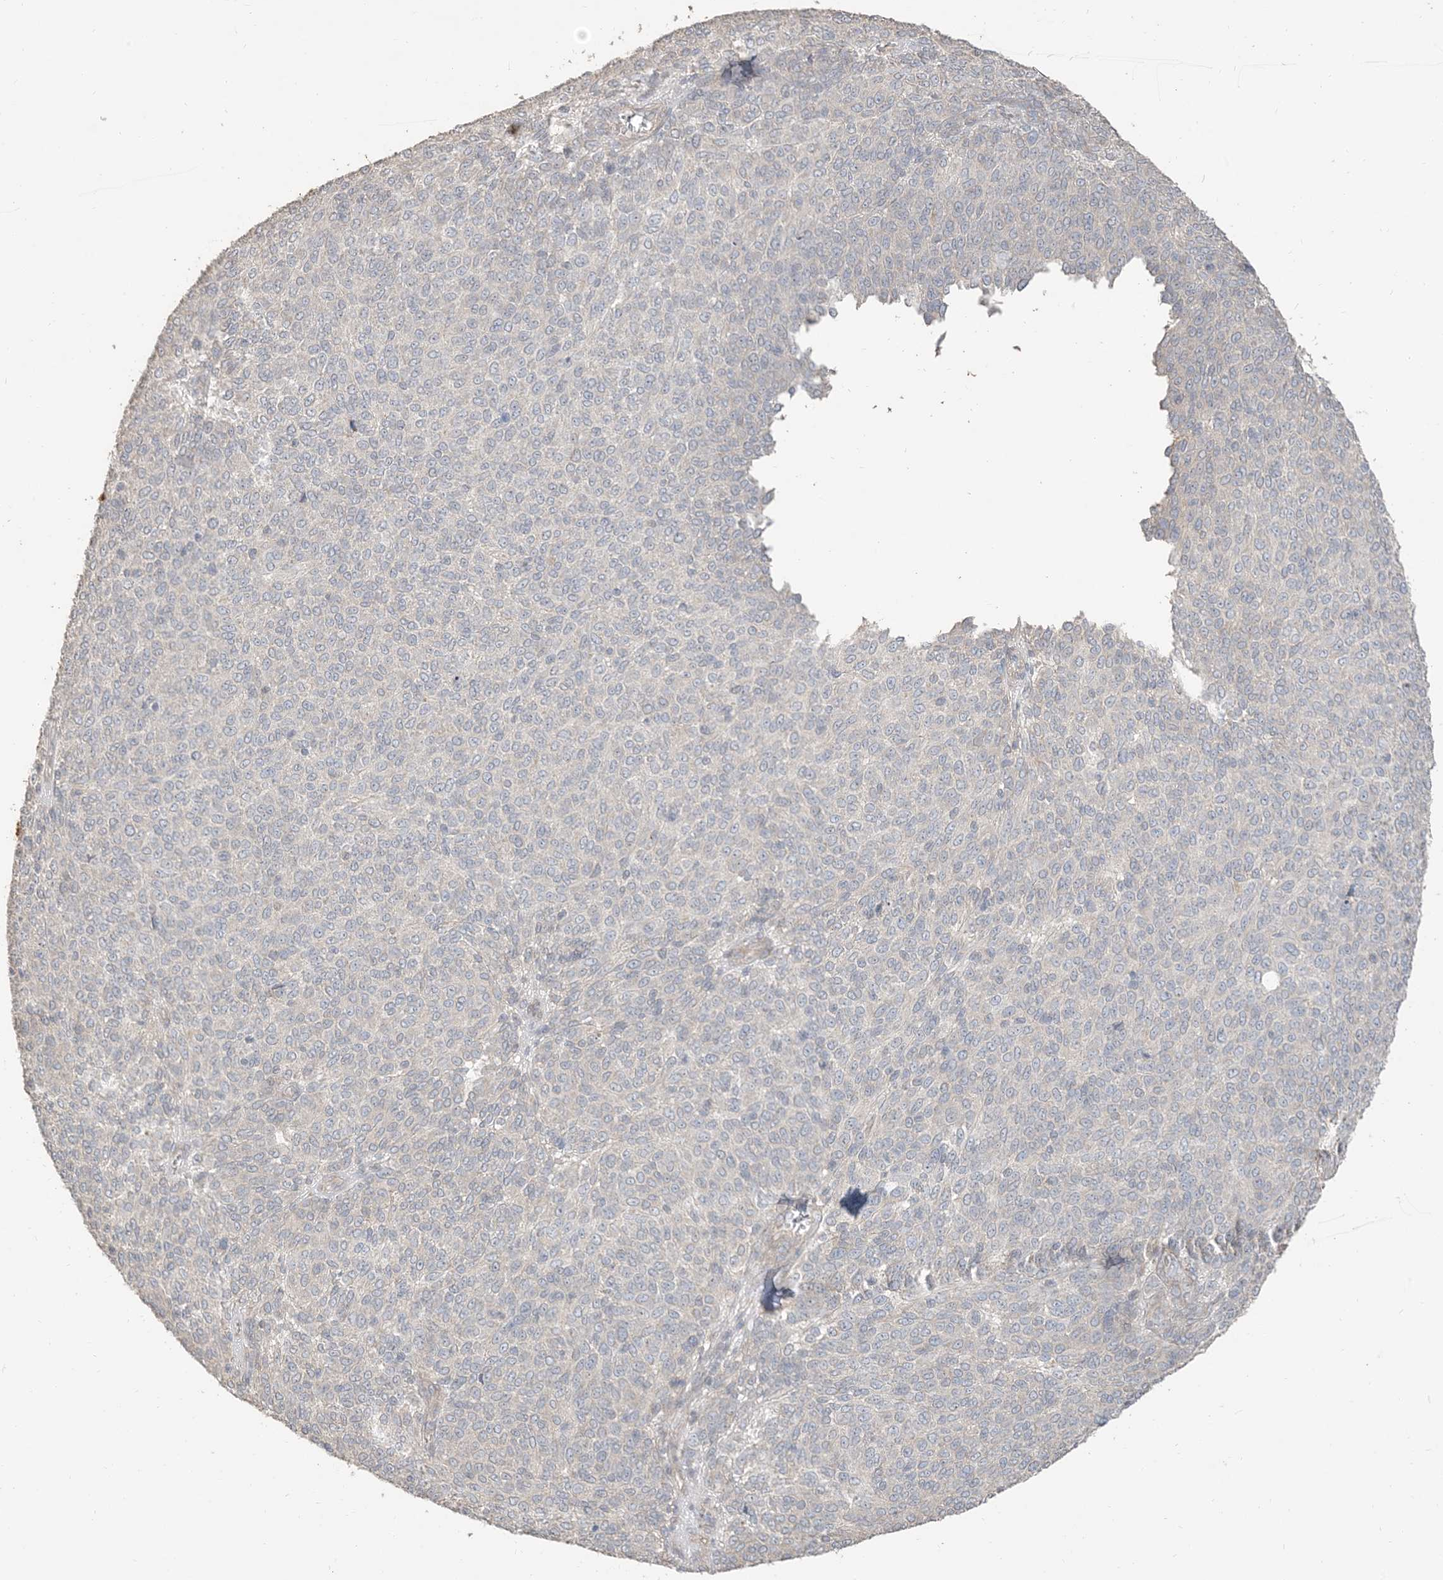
{"staining": {"intensity": "negative", "quantity": "none", "location": "none"}, "tissue": "melanoma", "cell_type": "Tumor cells", "image_type": "cancer", "snomed": [{"axis": "morphology", "description": "Malignant melanoma, NOS"}, {"axis": "topography", "description": "Skin"}], "caption": "An IHC micrograph of melanoma is shown. There is no staining in tumor cells of melanoma.", "gene": "RNF175", "patient": {"sex": "male", "age": 73}}